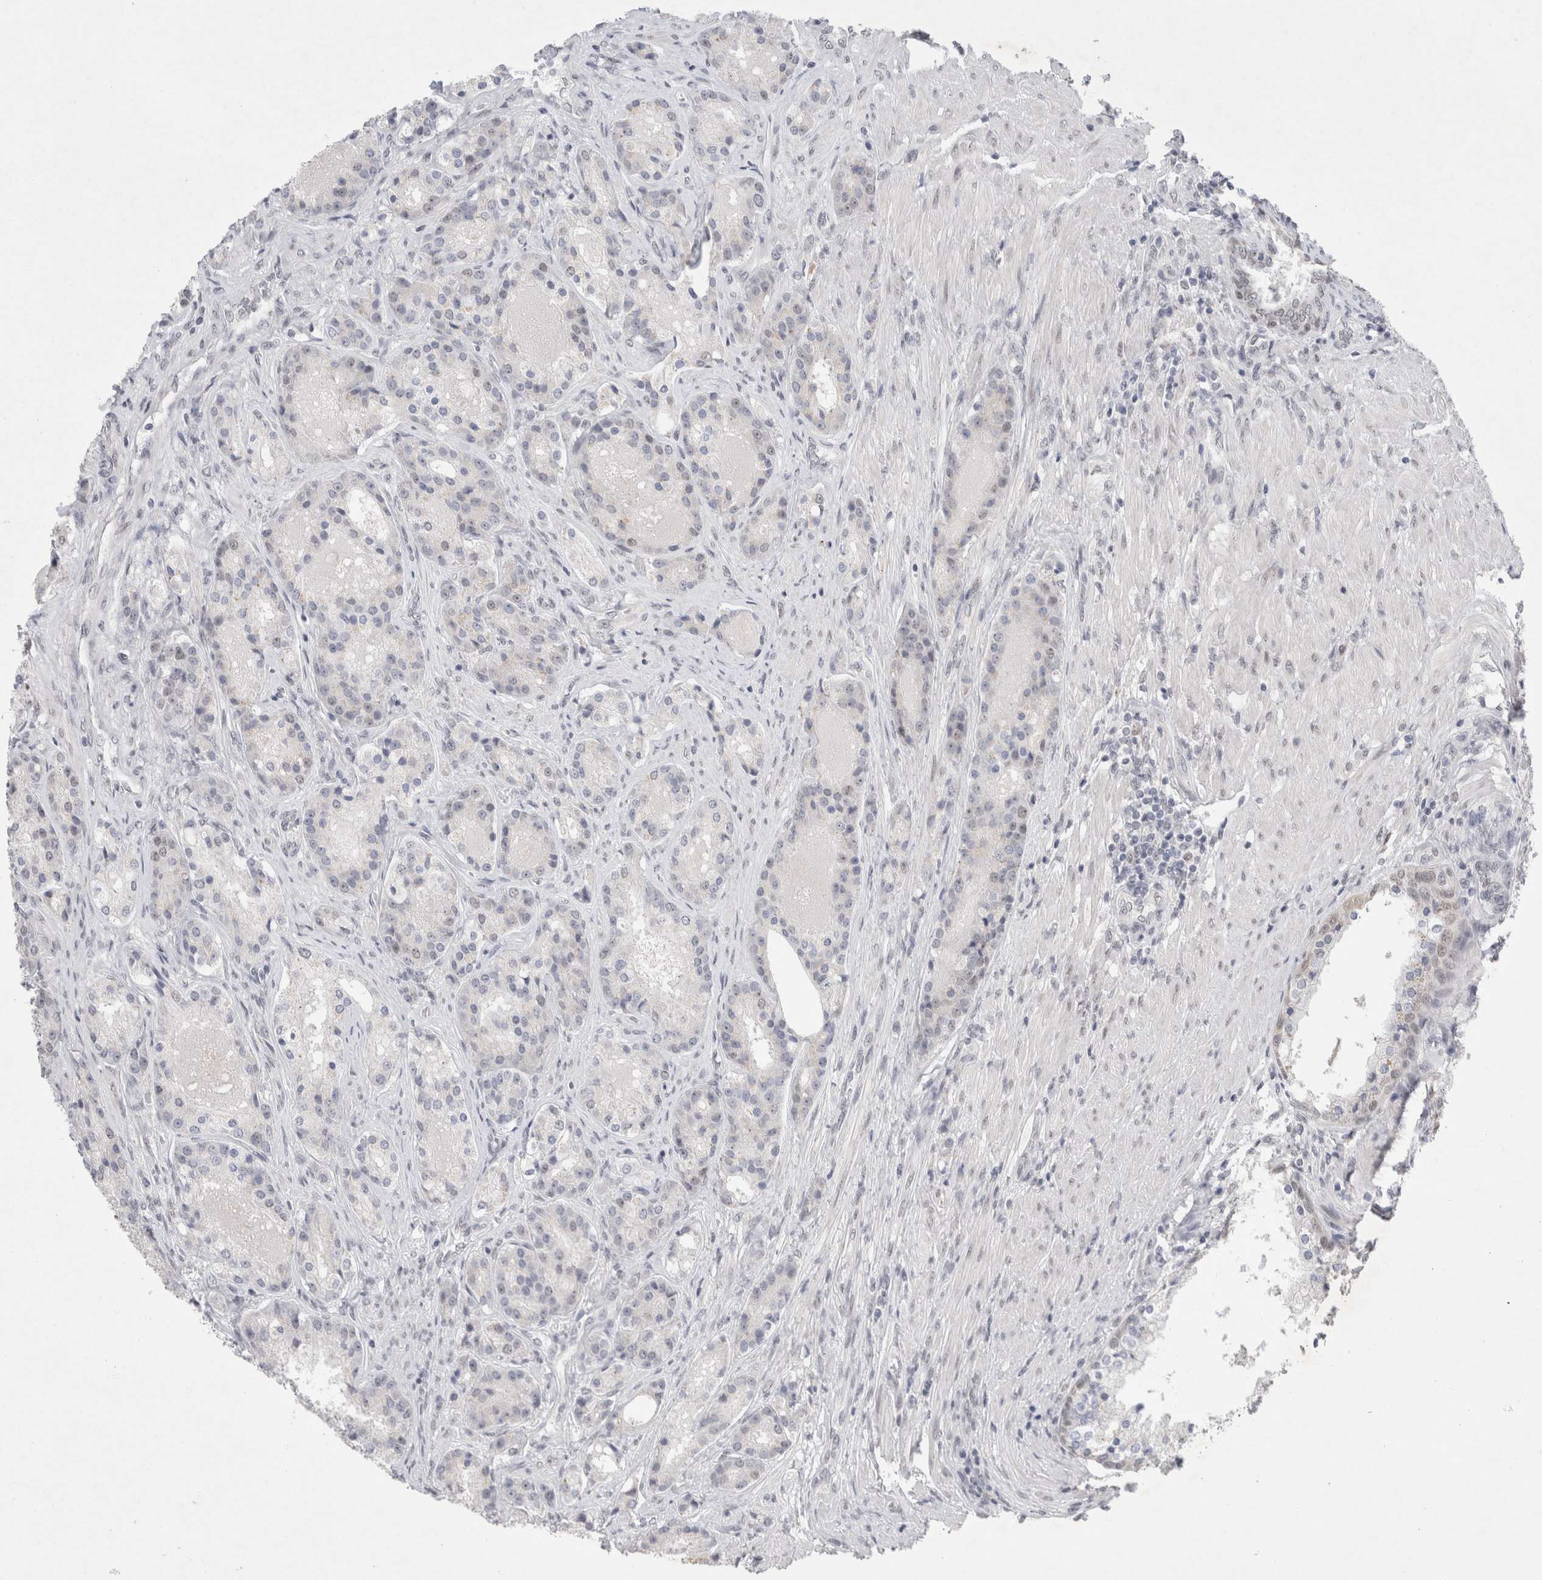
{"staining": {"intensity": "negative", "quantity": "none", "location": "none"}, "tissue": "prostate cancer", "cell_type": "Tumor cells", "image_type": "cancer", "snomed": [{"axis": "morphology", "description": "Adenocarcinoma, High grade"}, {"axis": "topography", "description": "Prostate"}], "caption": "Prostate cancer (high-grade adenocarcinoma) stained for a protein using immunohistochemistry displays no positivity tumor cells.", "gene": "RECQL4", "patient": {"sex": "male", "age": 60}}